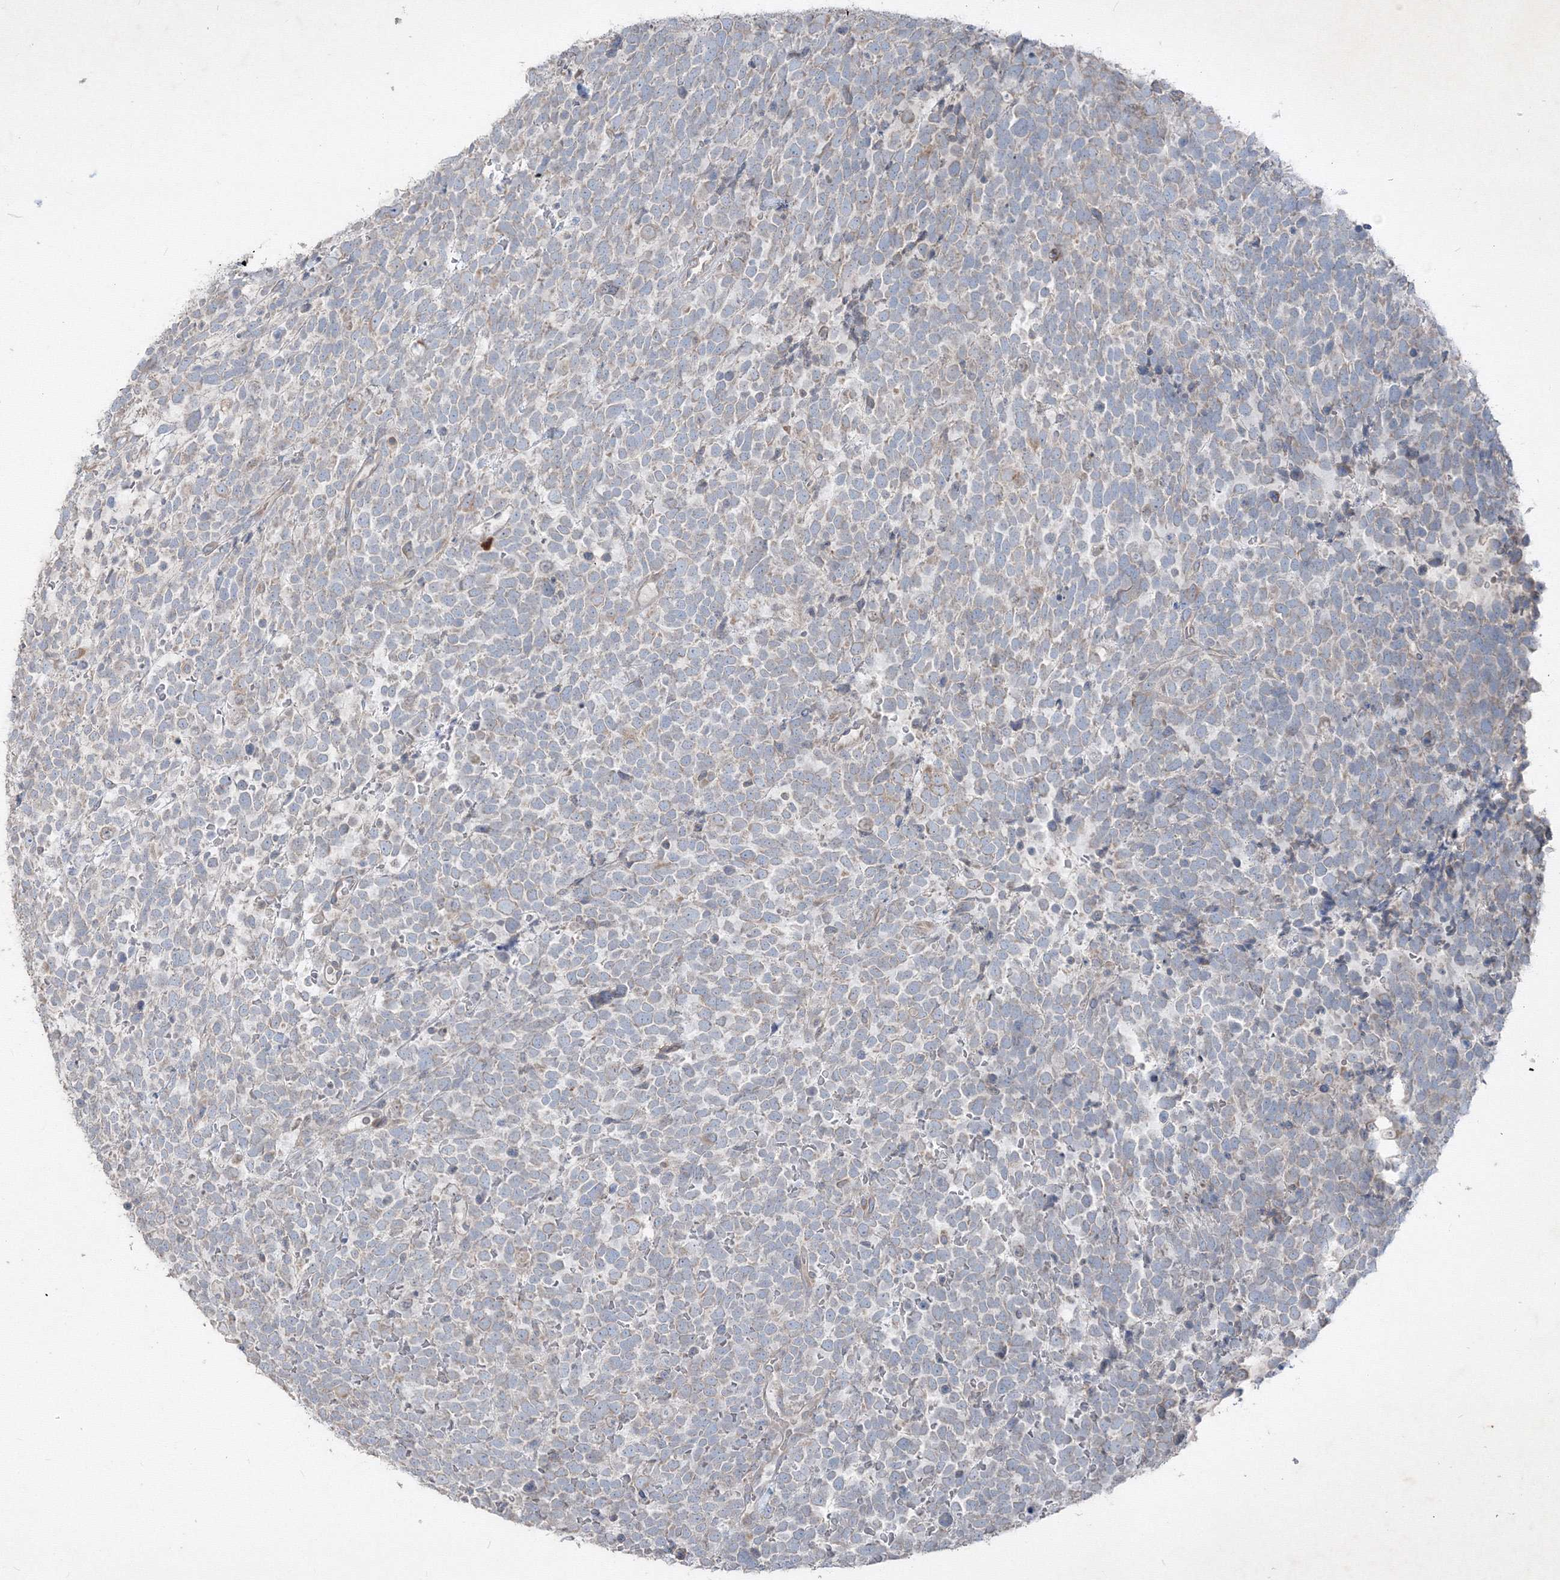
{"staining": {"intensity": "weak", "quantity": "<25%", "location": "cytoplasmic/membranous"}, "tissue": "urothelial cancer", "cell_type": "Tumor cells", "image_type": "cancer", "snomed": [{"axis": "morphology", "description": "Urothelial carcinoma, High grade"}, {"axis": "topography", "description": "Urinary bladder"}], "caption": "Human high-grade urothelial carcinoma stained for a protein using IHC reveals no staining in tumor cells.", "gene": "IFNAR1", "patient": {"sex": "female", "age": 82}}